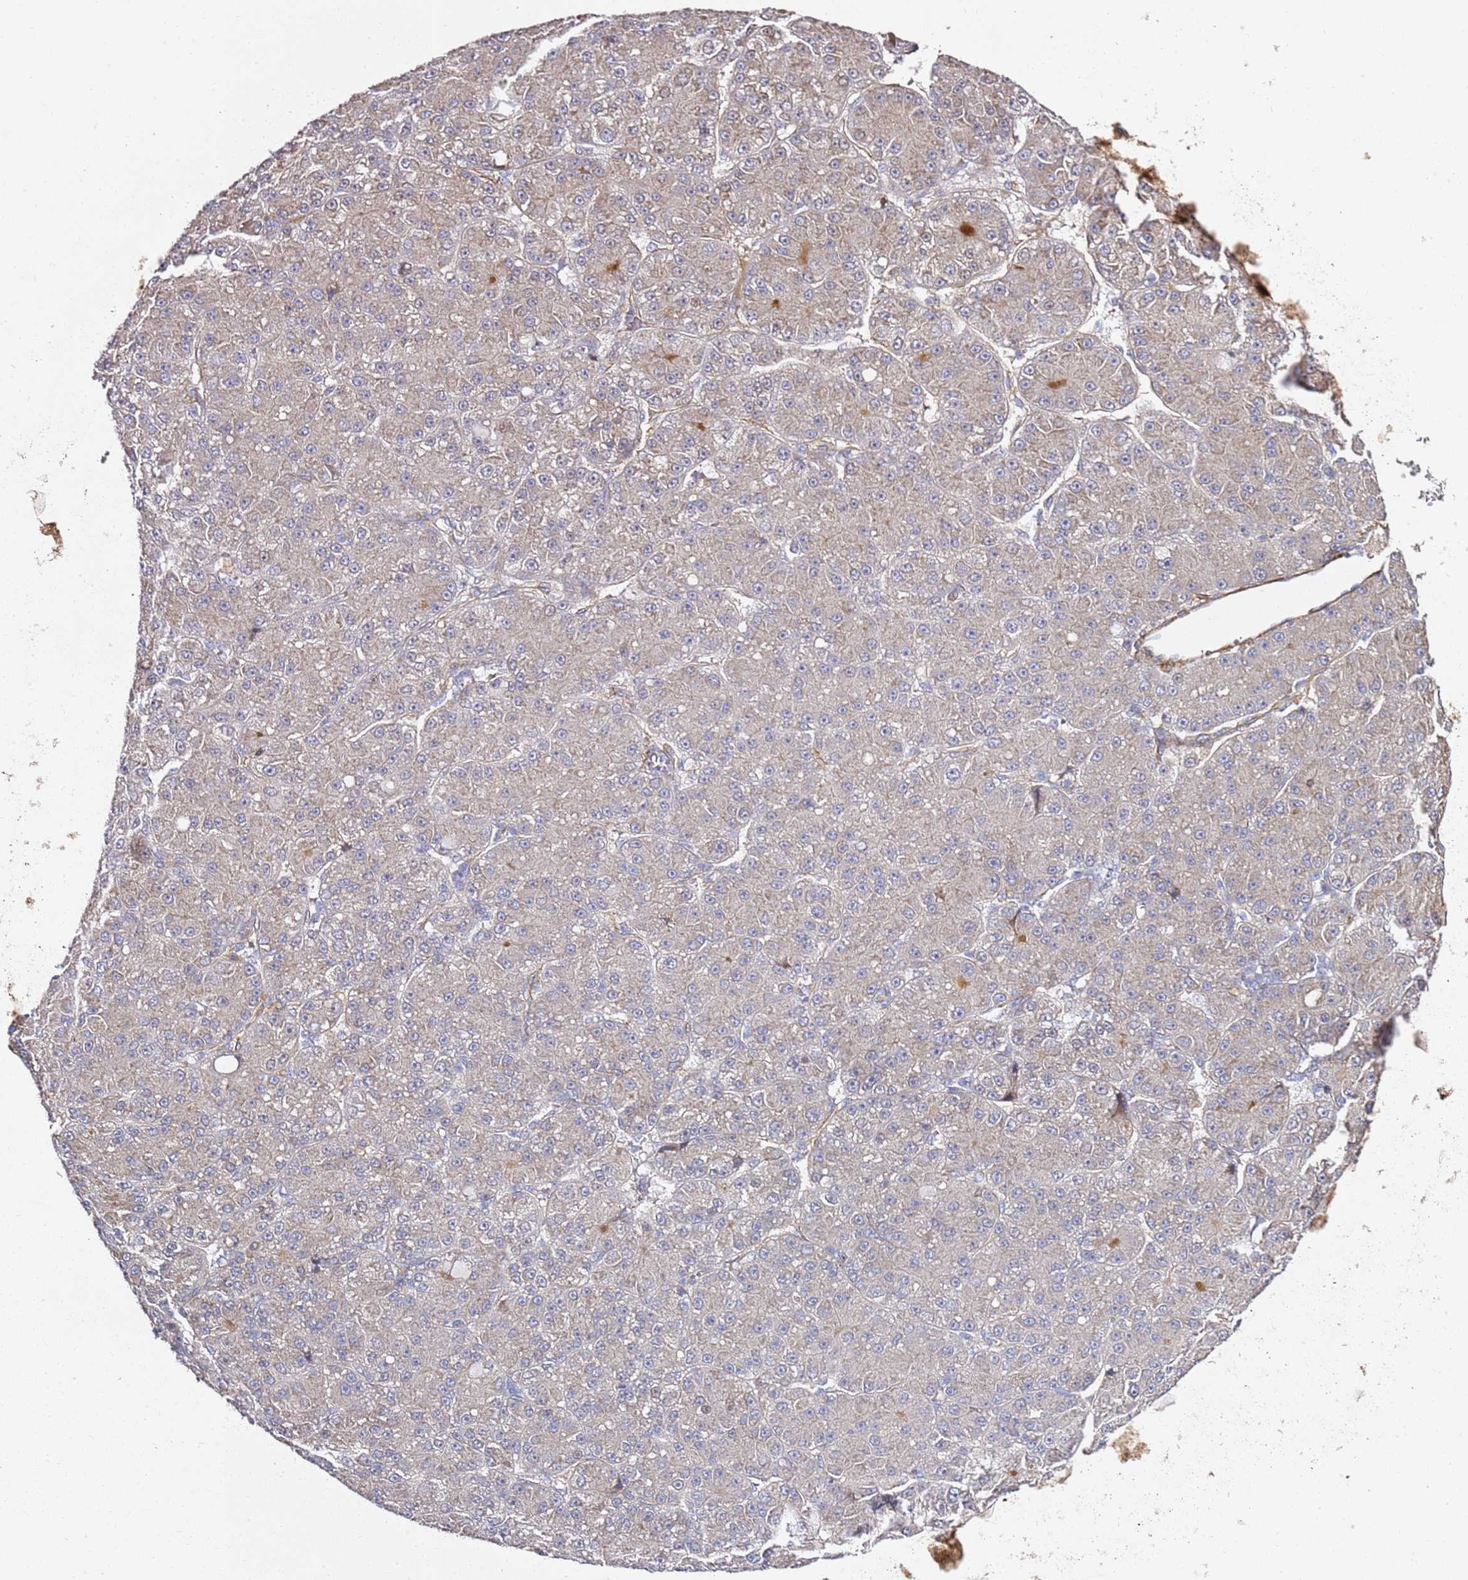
{"staining": {"intensity": "weak", "quantity": "25%-75%", "location": "cytoplasmic/membranous"}, "tissue": "liver cancer", "cell_type": "Tumor cells", "image_type": "cancer", "snomed": [{"axis": "morphology", "description": "Carcinoma, Hepatocellular, NOS"}, {"axis": "topography", "description": "Liver"}], "caption": "Protein expression by immunohistochemistry displays weak cytoplasmic/membranous expression in about 25%-75% of tumor cells in liver cancer.", "gene": "EPS8L1", "patient": {"sex": "male", "age": 67}}